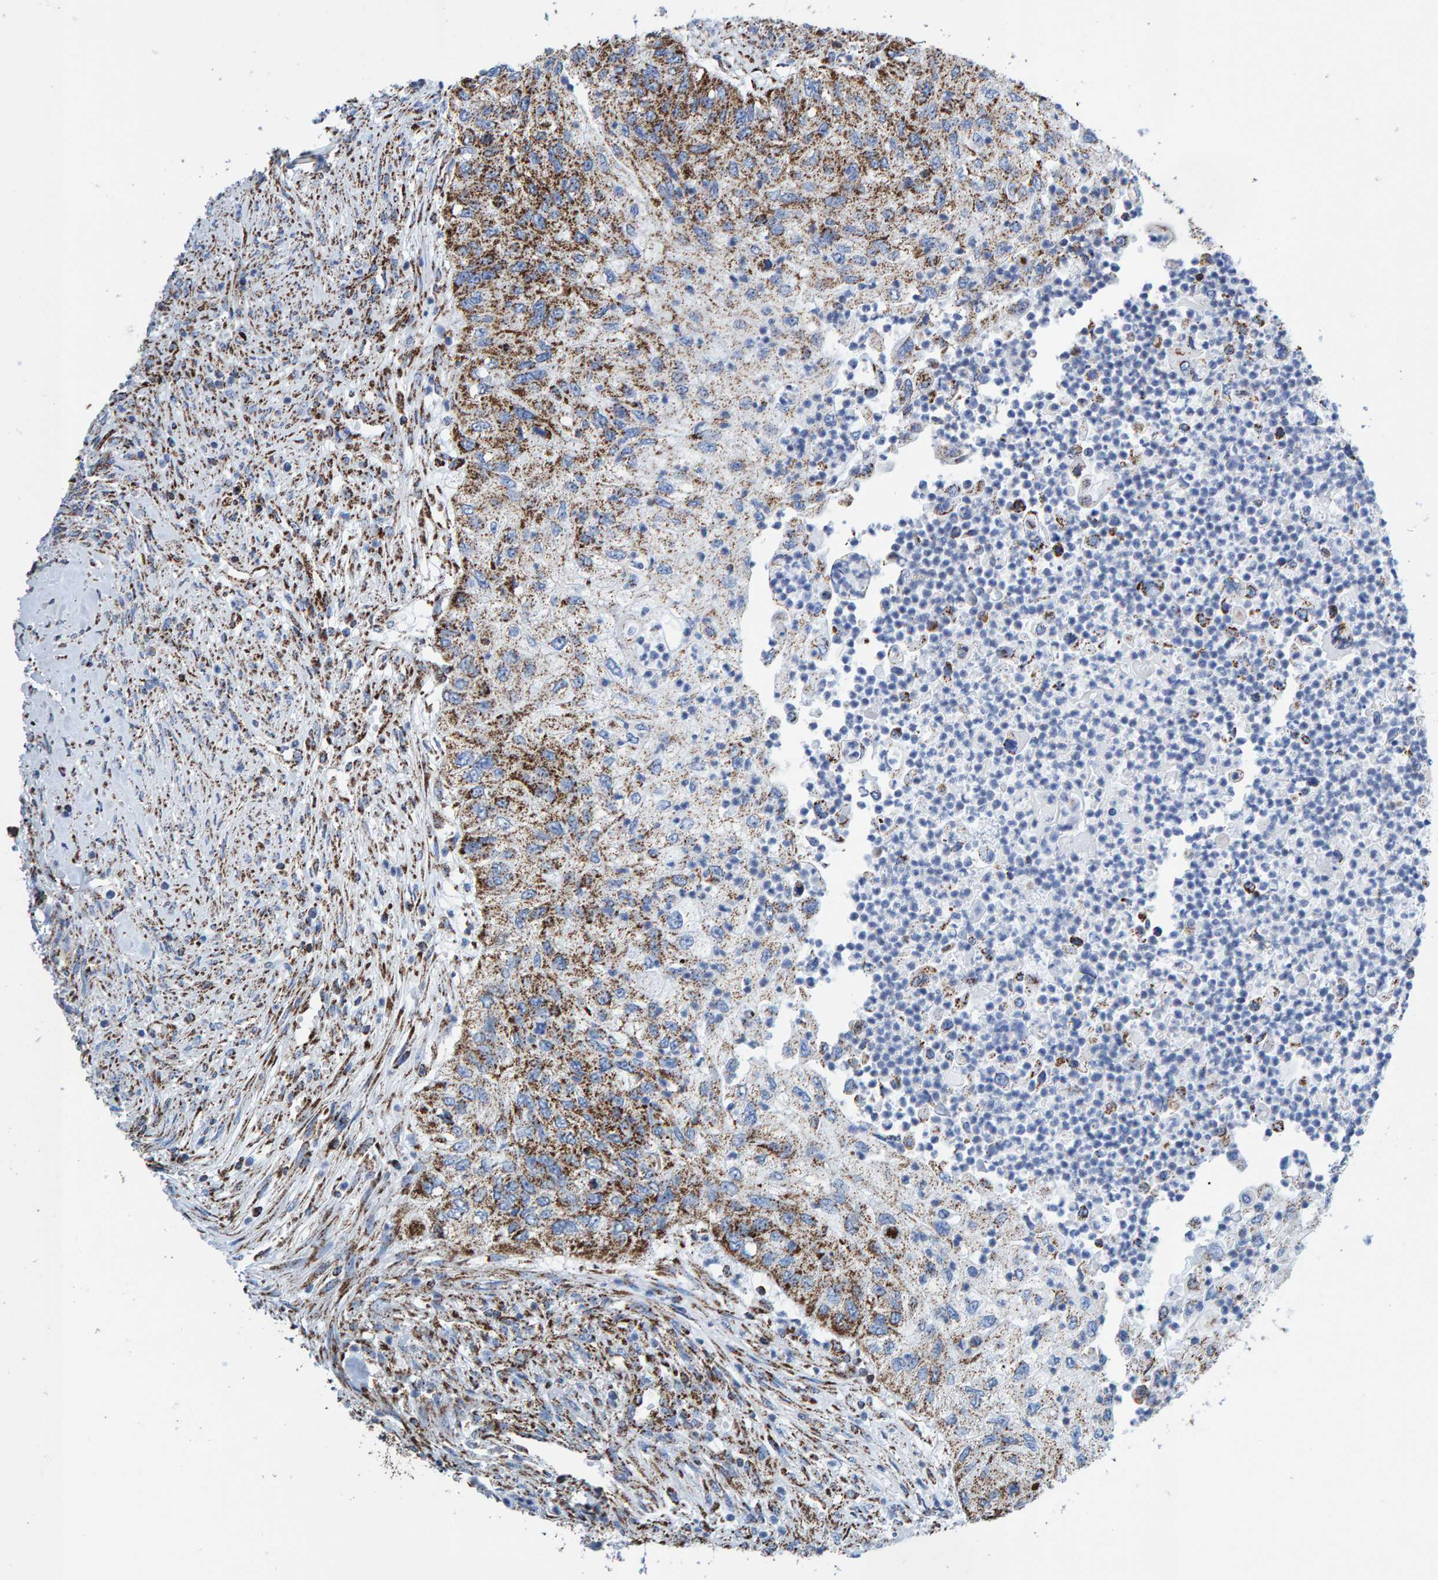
{"staining": {"intensity": "moderate", "quantity": ">75%", "location": "cytoplasmic/membranous"}, "tissue": "urothelial cancer", "cell_type": "Tumor cells", "image_type": "cancer", "snomed": [{"axis": "morphology", "description": "Urothelial carcinoma, High grade"}, {"axis": "topography", "description": "Urinary bladder"}], "caption": "Immunohistochemistry (IHC) photomicrograph of urothelial cancer stained for a protein (brown), which reveals medium levels of moderate cytoplasmic/membranous expression in approximately >75% of tumor cells.", "gene": "ENSG00000262660", "patient": {"sex": "female", "age": 60}}